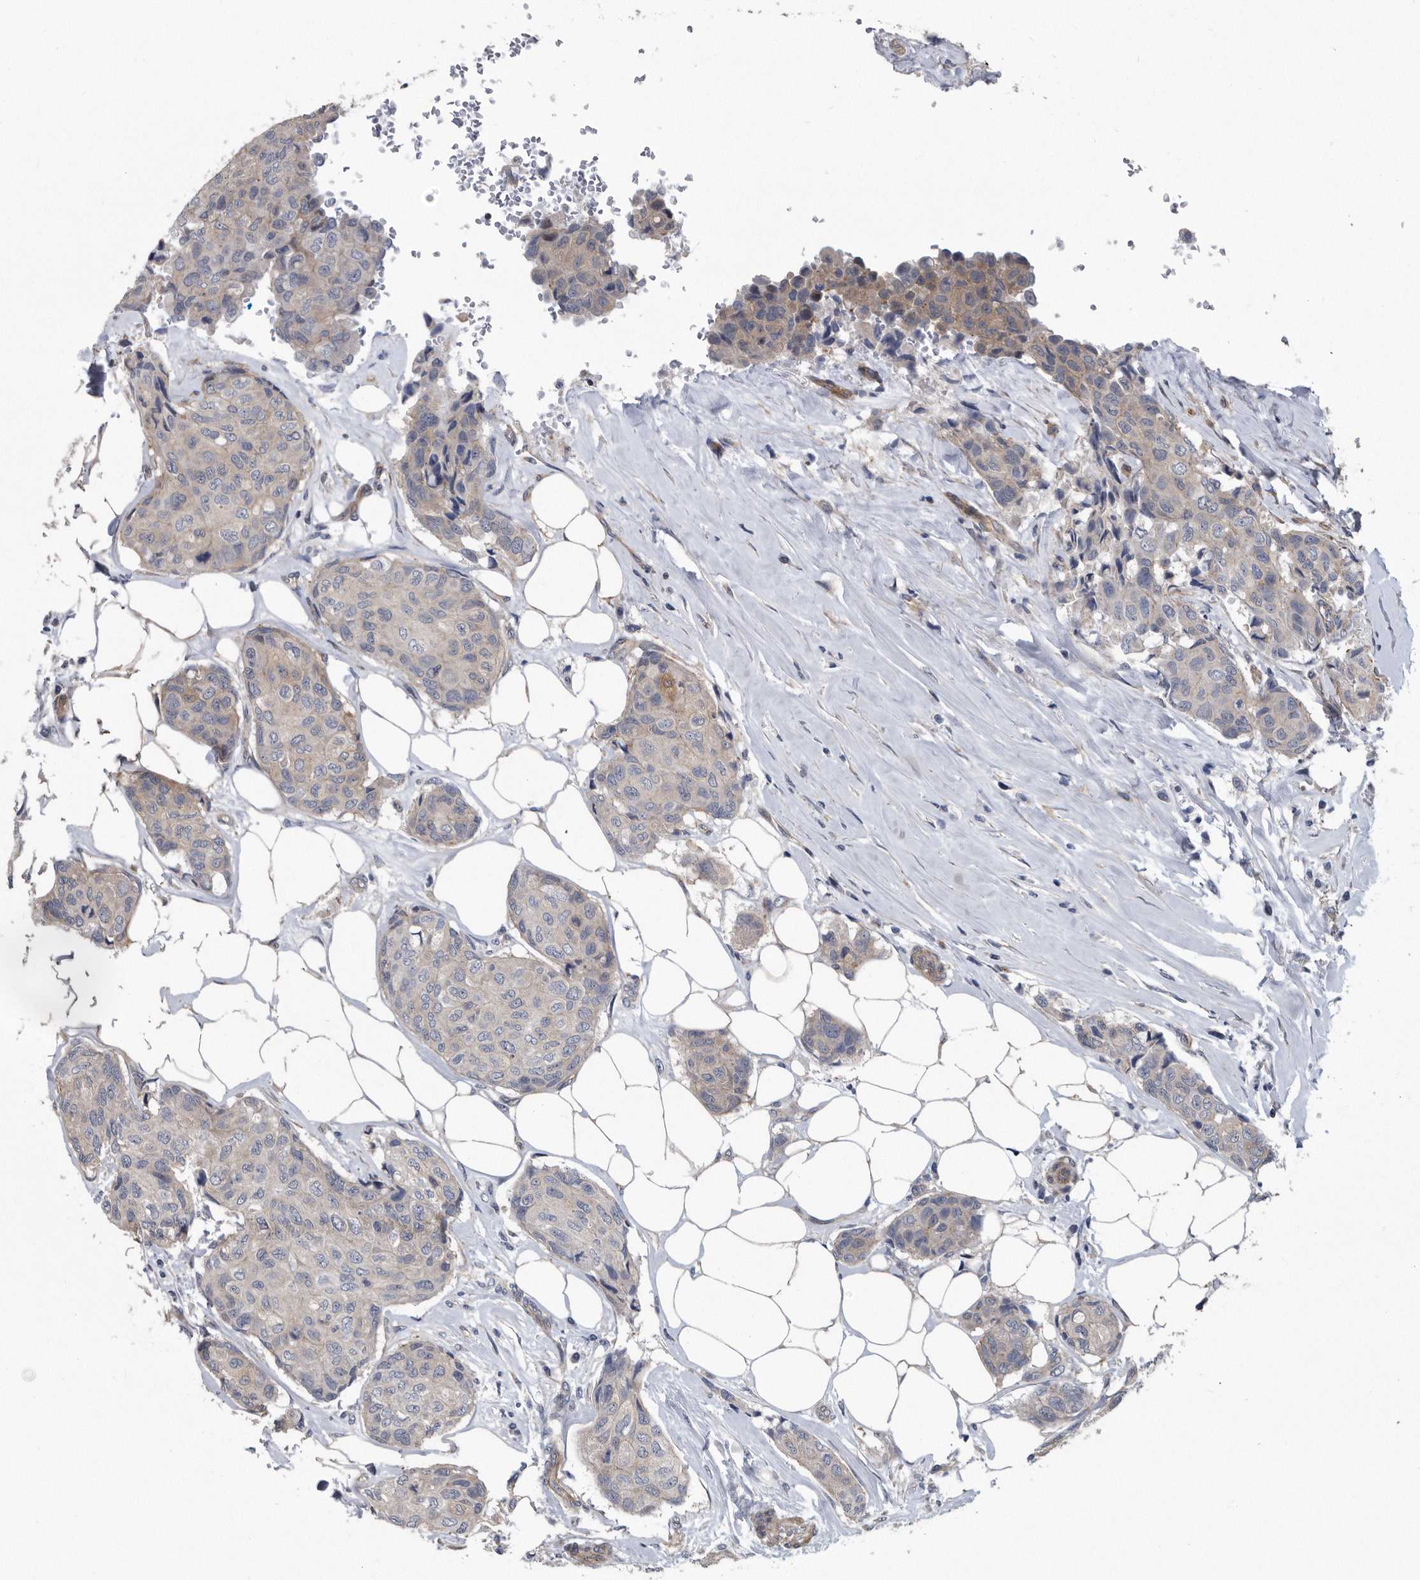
{"staining": {"intensity": "weak", "quantity": "<25%", "location": "cytoplasmic/membranous"}, "tissue": "breast cancer", "cell_type": "Tumor cells", "image_type": "cancer", "snomed": [{"axis": "morphology", "description": "Duct carcinoma"}, {"axis": "topography", "description": "Breast"}], "caption": "Infiltrating ductal carcinoma (breast) stained for a protein using immunohistochemistry (IHC) displays no positivity tumor cells.", "gene": "ARMCX1", "patient": {"sex": "female", "age": 80}}